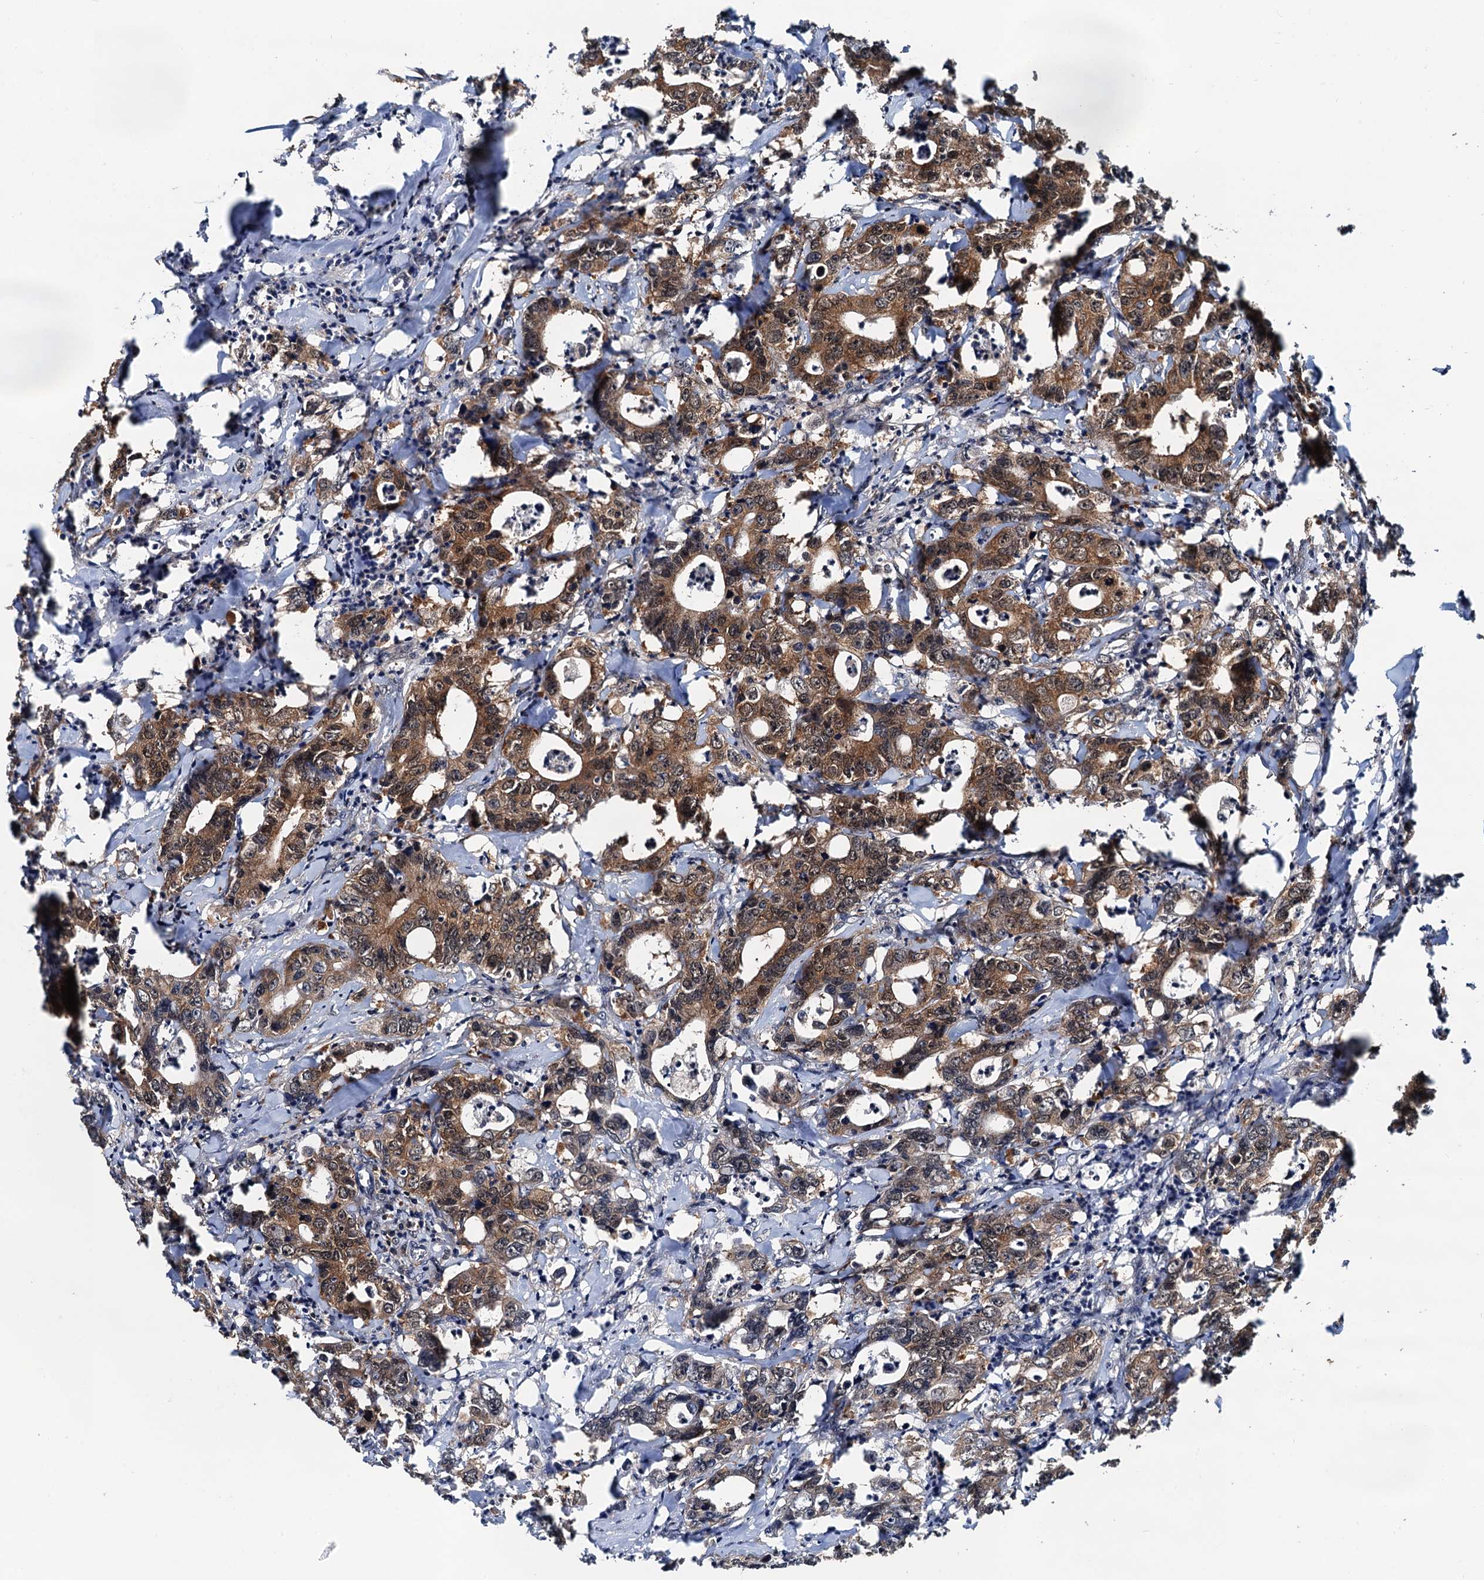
{"staining": {"intensity": "moderate", "quantity": ">75%", "location": "cytoplasmic/membranous"}, "tissue": "colorectal cancer", "cell_type": "Tumor cells", "image_type": "cancer", "snomed": [{"axis": "morphology", "description": "Adenocarcinoma, NOS"}, {"axis": "topography", "description": "Colon"}], "caption": "IHC image of human colorectal adenocarcinoma stained for a protein (brown), which displays medium levels of moderate cytoplasmic/membranous expression in about >75% of tumor cells.", "gene": "AAGAB", "patient": {"sex": "female", "age": 75}}